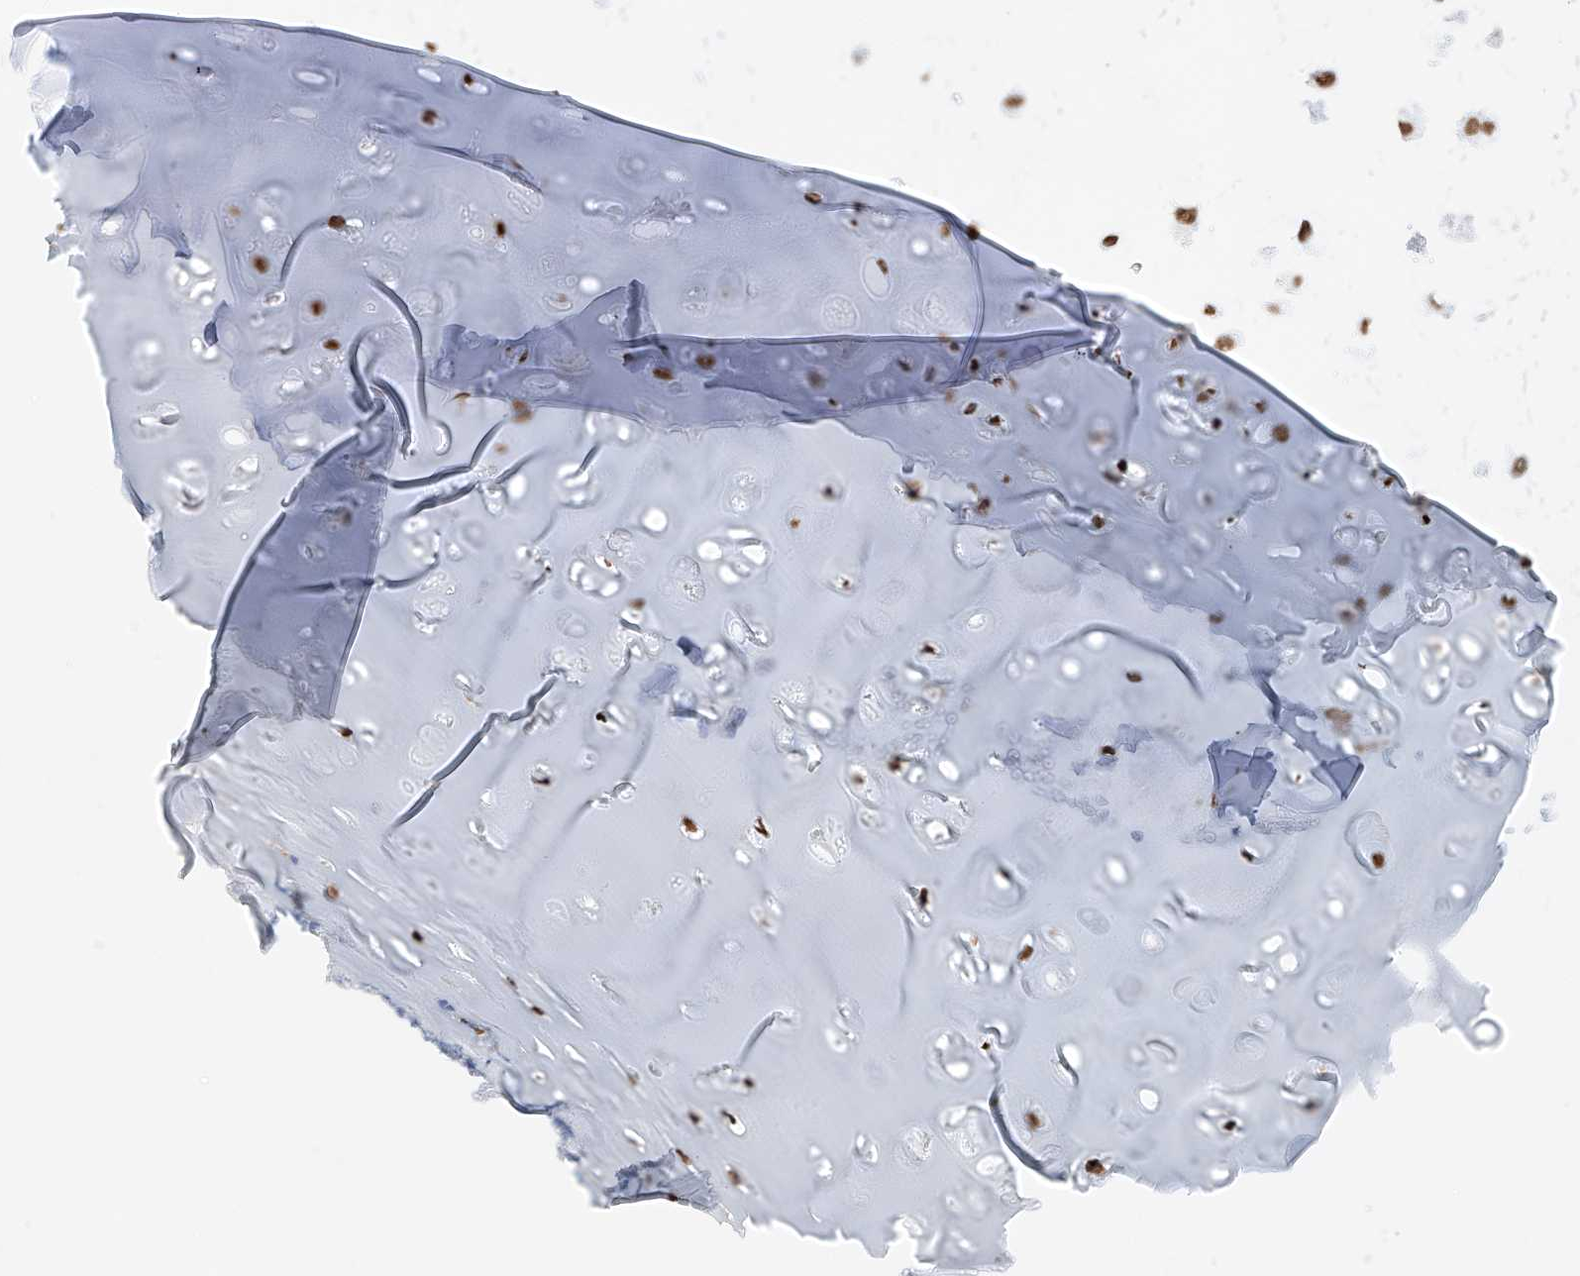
{"staining": {"intensity": "strong", "quantity": ">75%", "location": "nuclear"}, "tissue": "adipose tissue", "cell_type": "Adipocytes", "image_type": "normal", "snomed": [{"axis": "morphology", "description": "Normal tissue, NOS"}, {"axis": "morphology", "description": "Basal cell carcinoma"}, {"axis": "topography", "description": "Cartilage tissue"}, {"axis": "topography", "description": "Nasopharynx"}, {"axis": "topography", "description": "Oral tissue"}], "caption": "Strong nuclear positivity for a protein is present in about >75% of adipocytes of benign adipose tissue using immunohistochemistry.", "gene": "SRSF6", "patient": {"sex": "female", "age": 77}}